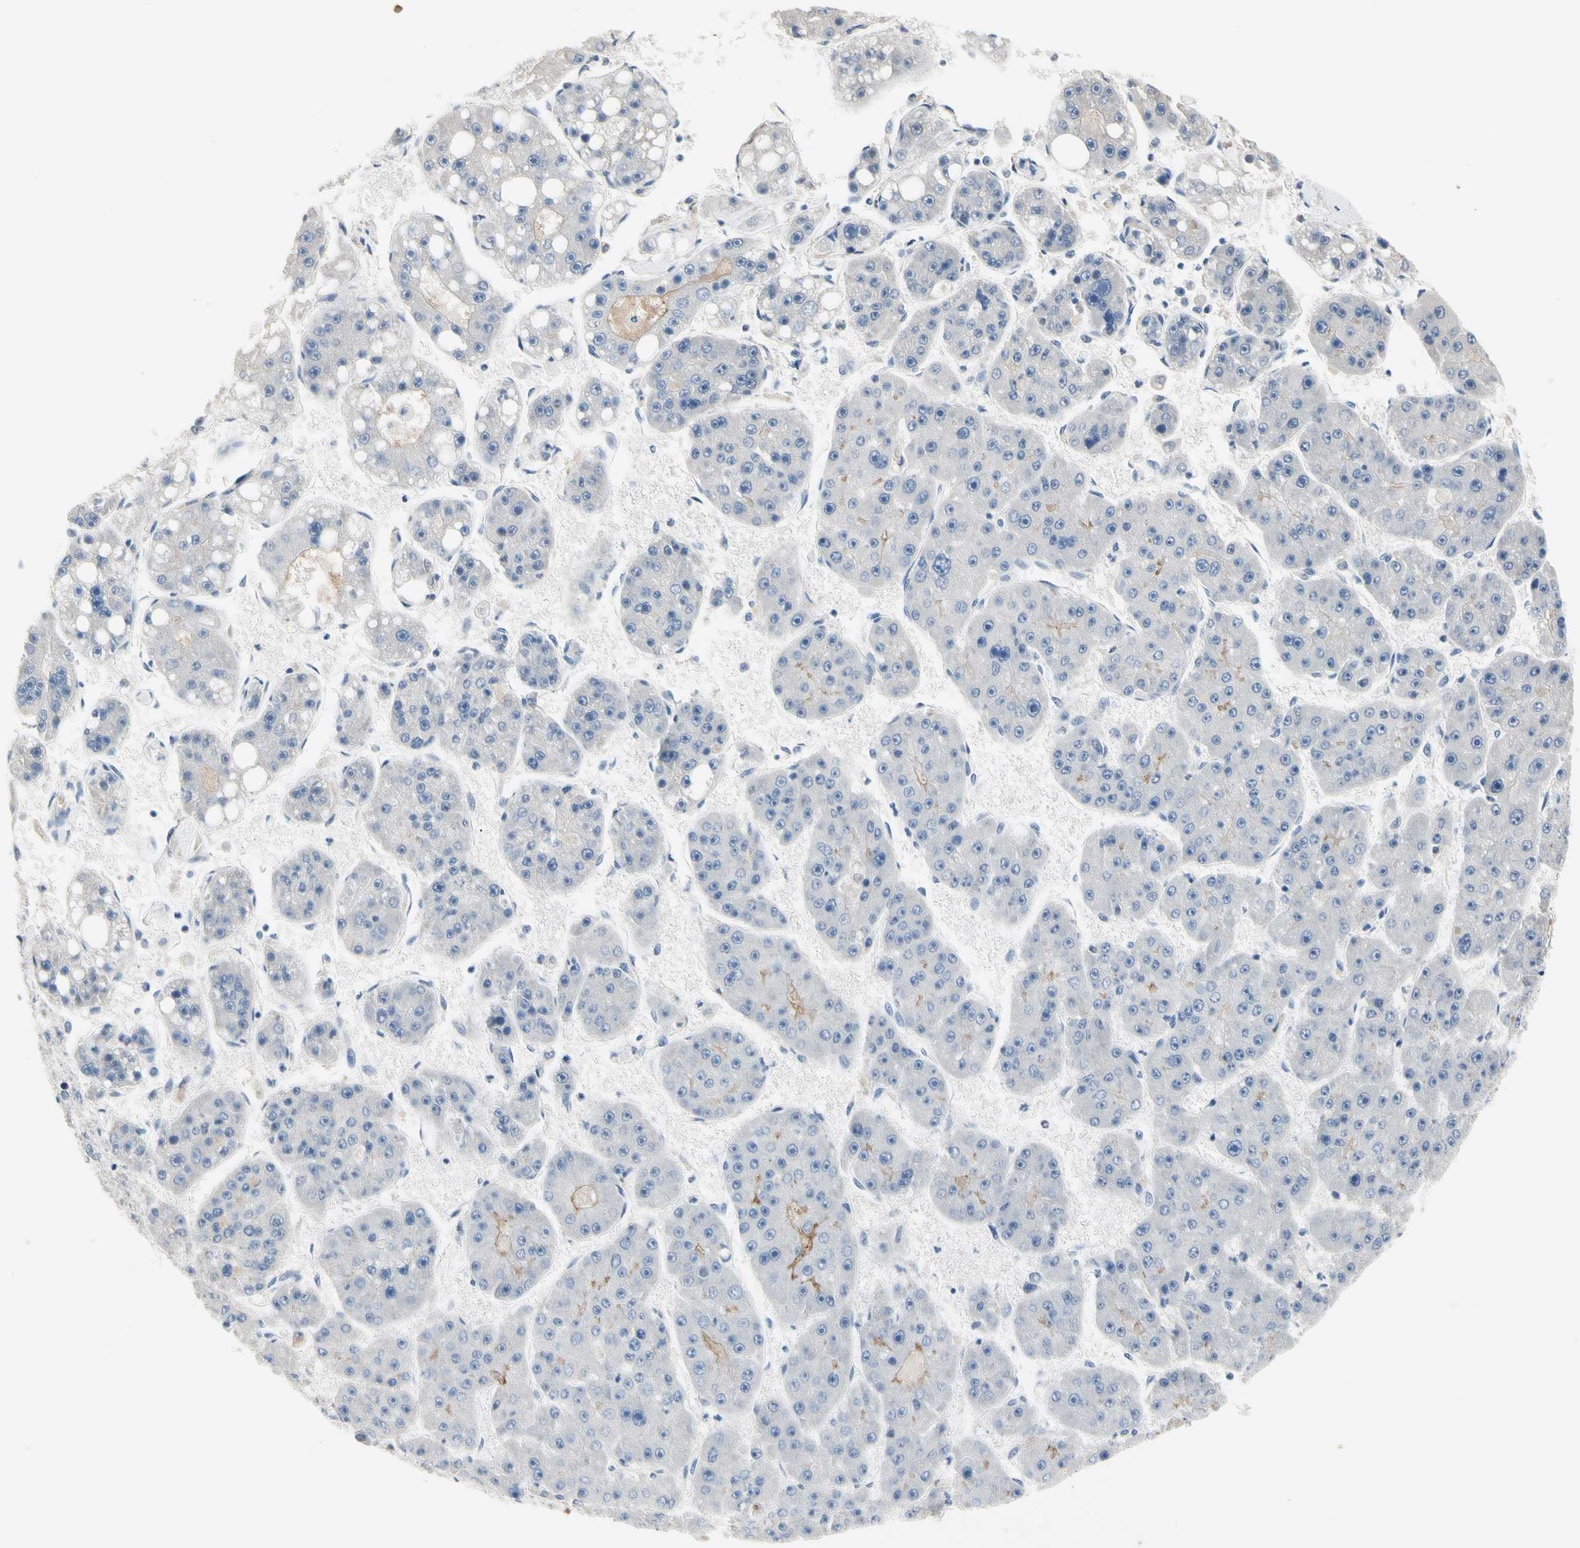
{"staining": {"intensity": "negative", "quantity": "none", "location": "none"}, "tissue": "liver cancer", "cell_type": "Tumor cells", "image_type": "cancer", "snomed": [{"axis": "morphology", "description": "Carcinoma, Hepatocellular, NOS"}, {"axis": "topography", "description": "Liver"}], "caption": "DAB (3,3'-diaminobenzidine) immunohistochemical staining of liver cancer (hepatocellular carcinoma) exhibits no significant staining in tumor cells. (DAB IHC, high magnification).", "gene": "ECRG4", "patient": {"sex": "female", "age": 61}}